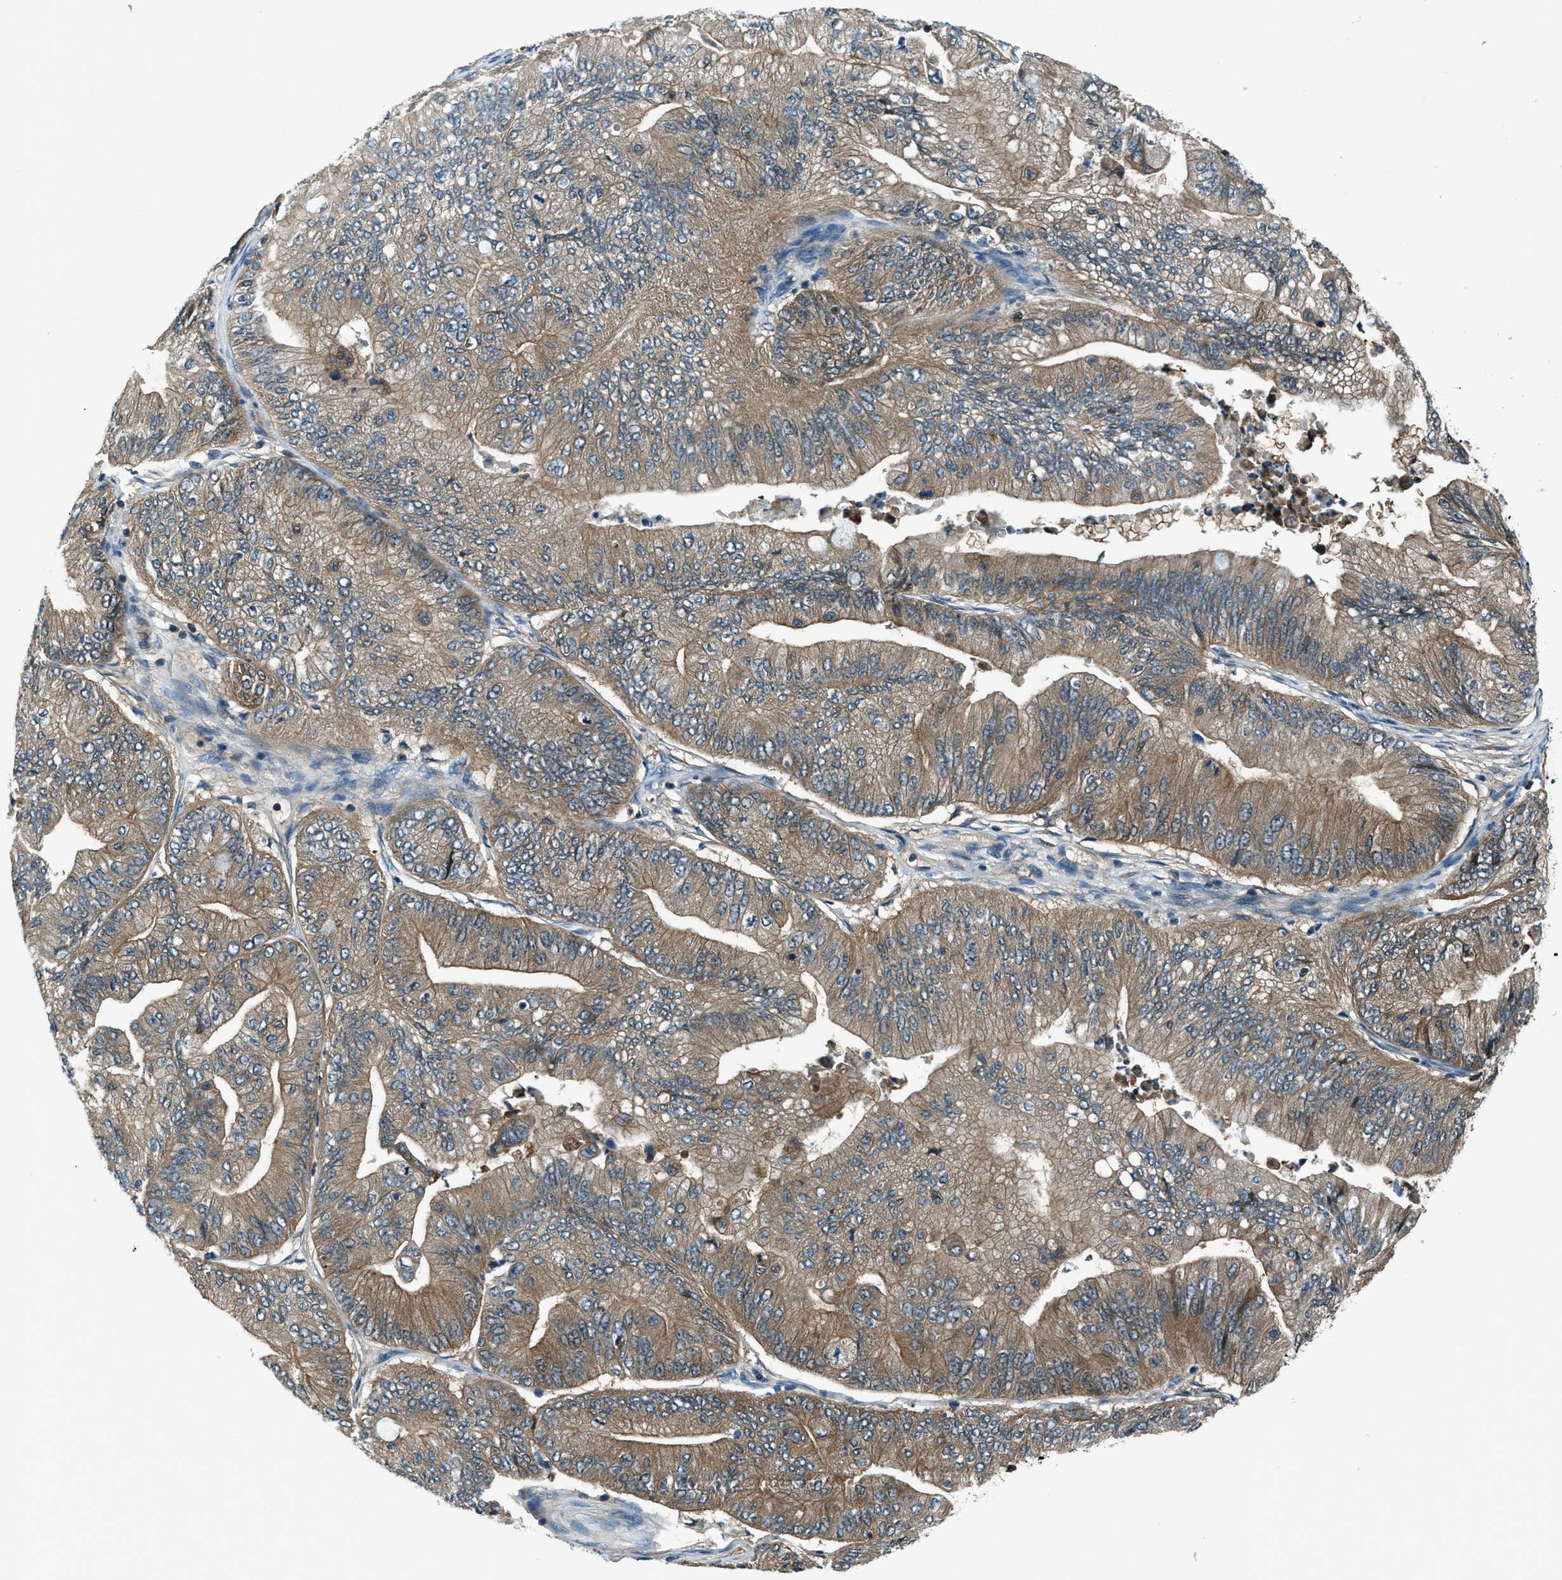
{"staining": {"intensity": "moderate", "quantity": ">75%", "location": "cytoplasmic/membranous"}, "tissue": "ovarian cancer", "cell_type": "Tumor cells", "image_type": "cancer", "snomed": [{"axis": "morphology", "description": "Cystadenocarcinoma, mucinous, NOS"}, {"axis": "topography", "description": "Ovary"}], "caption": "Mucinous cystadenocarcinoma (ovarian) was stained to show a protein in brown. There is medium levels of moderate cytoplasmic/membranous positivity in approximately >75% of tumor cells. The protein is shown in brown color, while the nuclei are stained blue.", "gene": "HEBP2", "patient": {"sex": "female", "age": 61}}